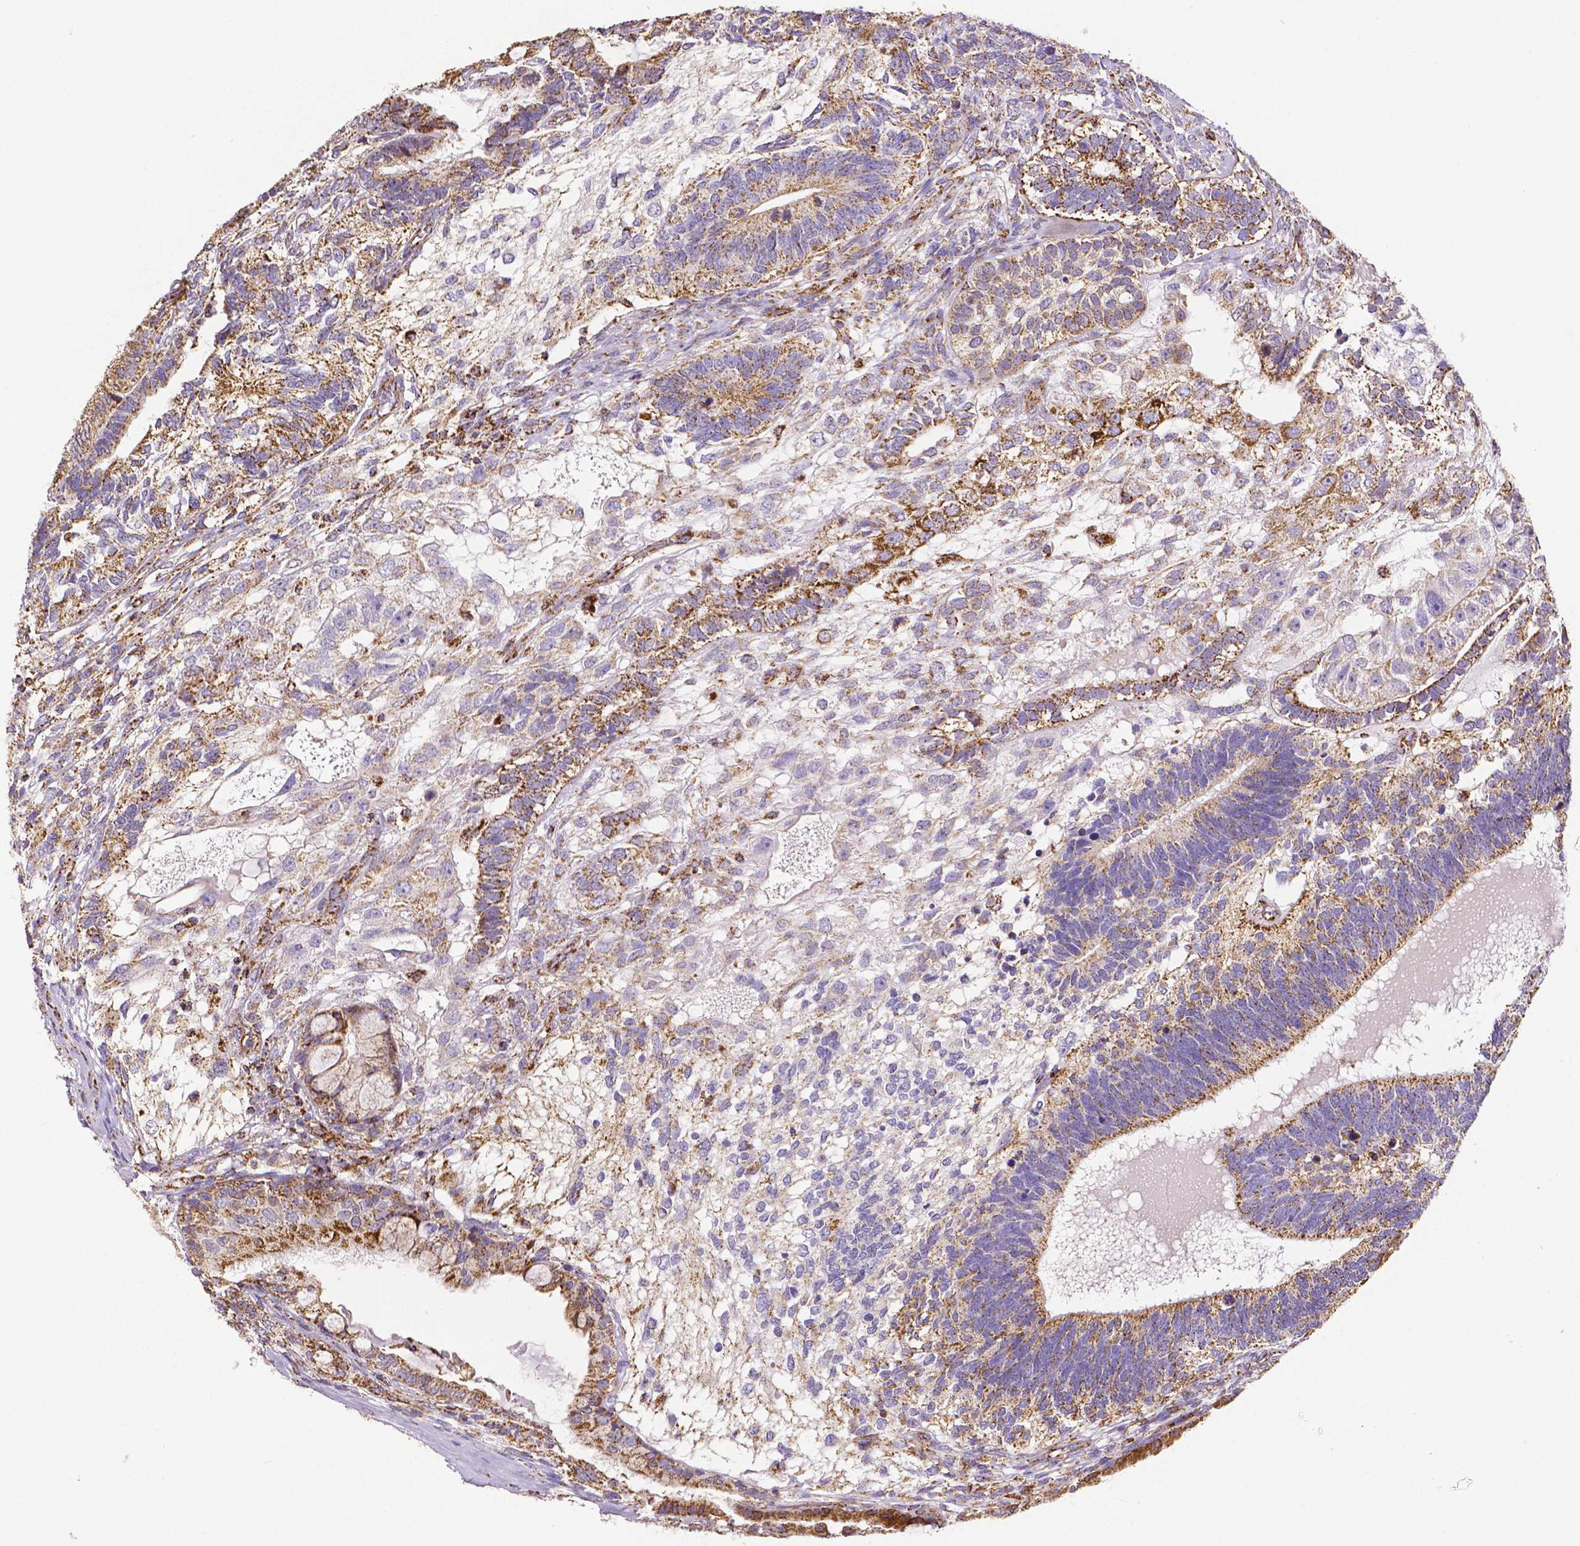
{"staining": {"intensity": "strong", "quantity": "25%-75%", "location": "cytoplasmic/membranous"}, "tissue": "testis cancer", "cell_type": "Tumor cells", "image_type": "cancer", "snomed": [{"axis": "morphology", "description": "Seminoma, NOS"}, {"axis": "morphology", "description": "Carcinoma, Embryonal, NOS"}, {"axis": "topography", "description": "Testis"}], "caption": "Strong cytoplasmic/membranous protein staining is identified in approximately 25%-75% of tumor cells in testis embryonal carcinoma.", "gene": "MACC1", "patient": {"sex": "male", "age": 41}}